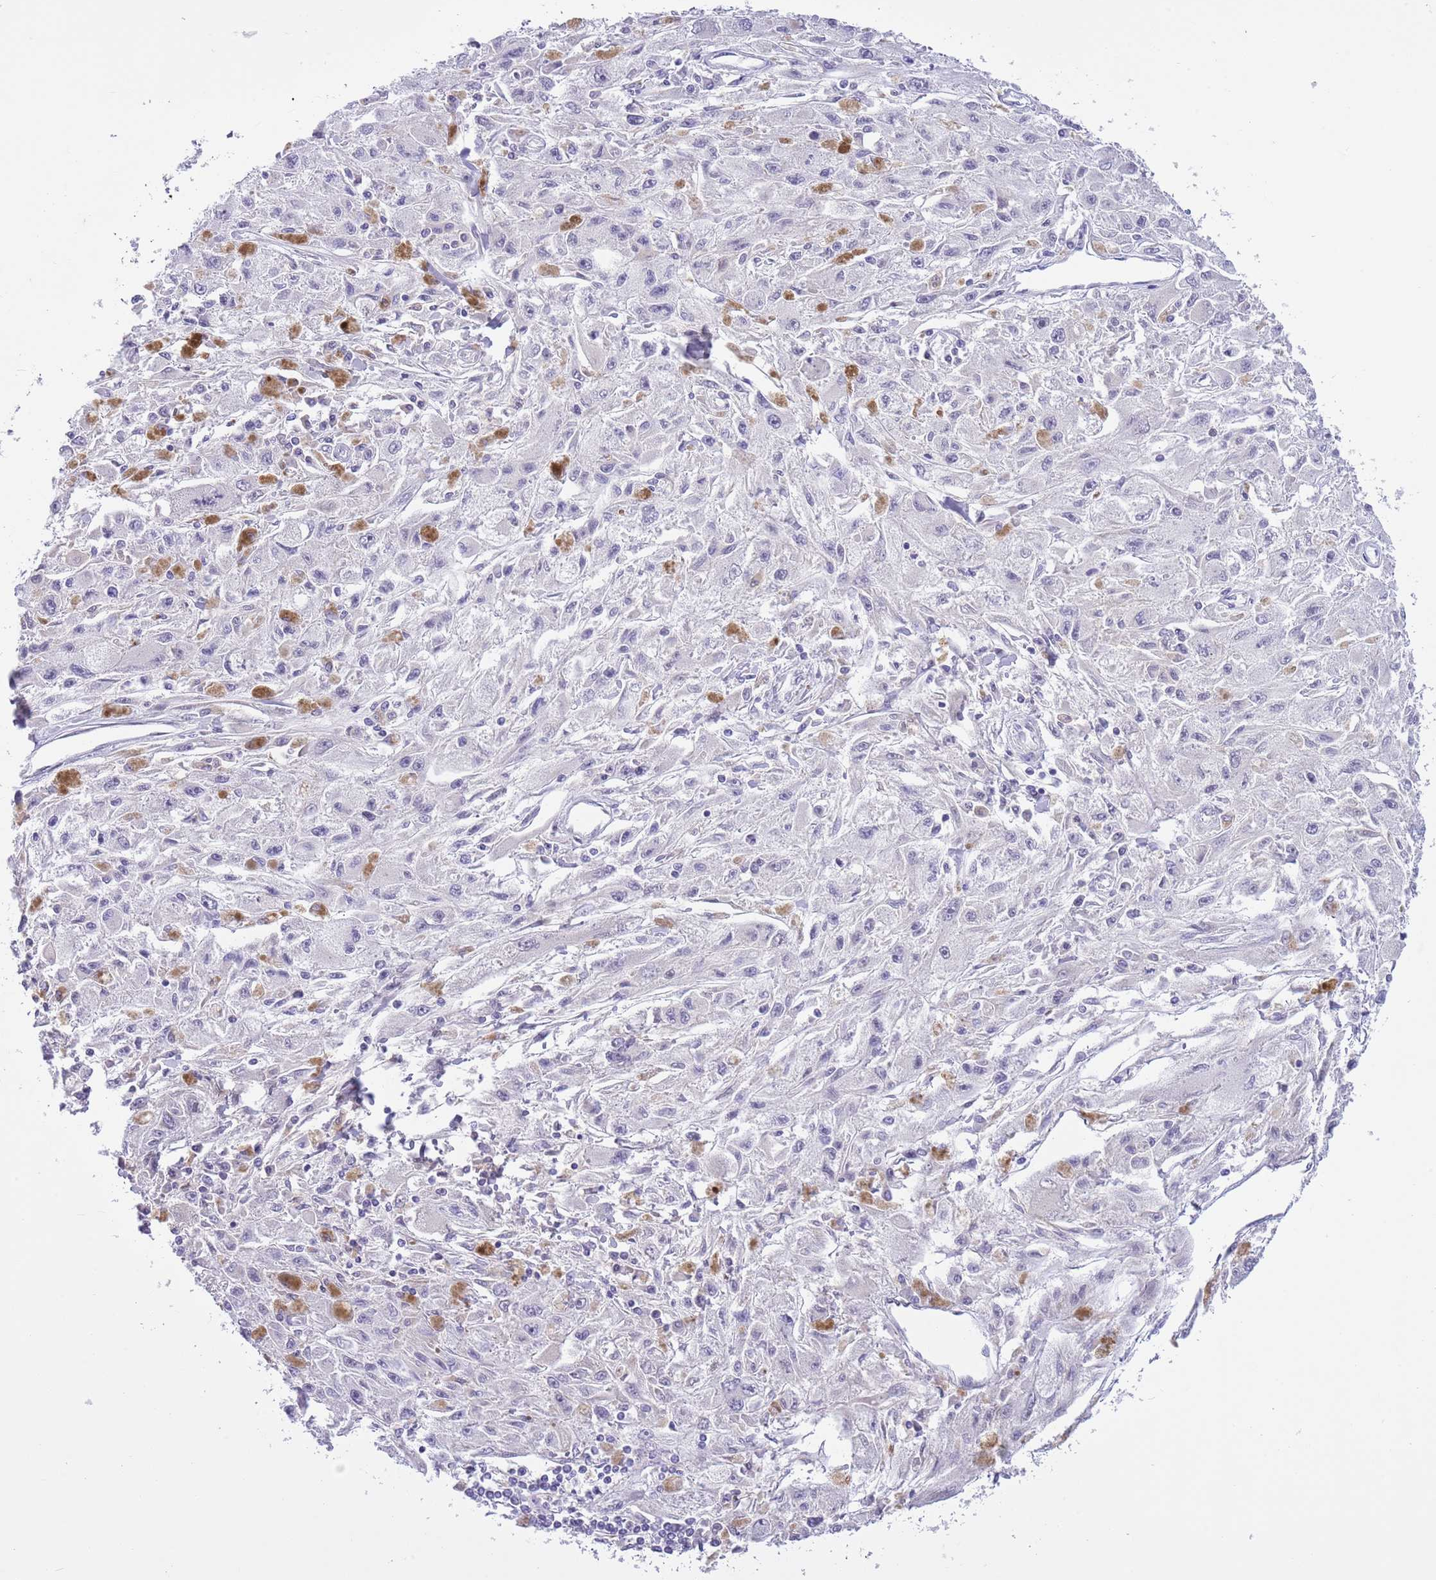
{"staining": {"intensity": "negative", "quantity": "none", "location": "none"}, "tissue": "melanoma", "cell_type": "Tumor cells", "image_type": "cancer", "snomed": [{"axis": "morphology", "description": "Malignant melanoma, Metastatic site"}, {"axis": "topography", "description": "Skin"}], "caption": "Image shows no significant protein positivity in tumor cells of melanoma. Nuclei are stained in blue.", "gene": "NET1", "patient": {"sex": "male", "age": 53}}